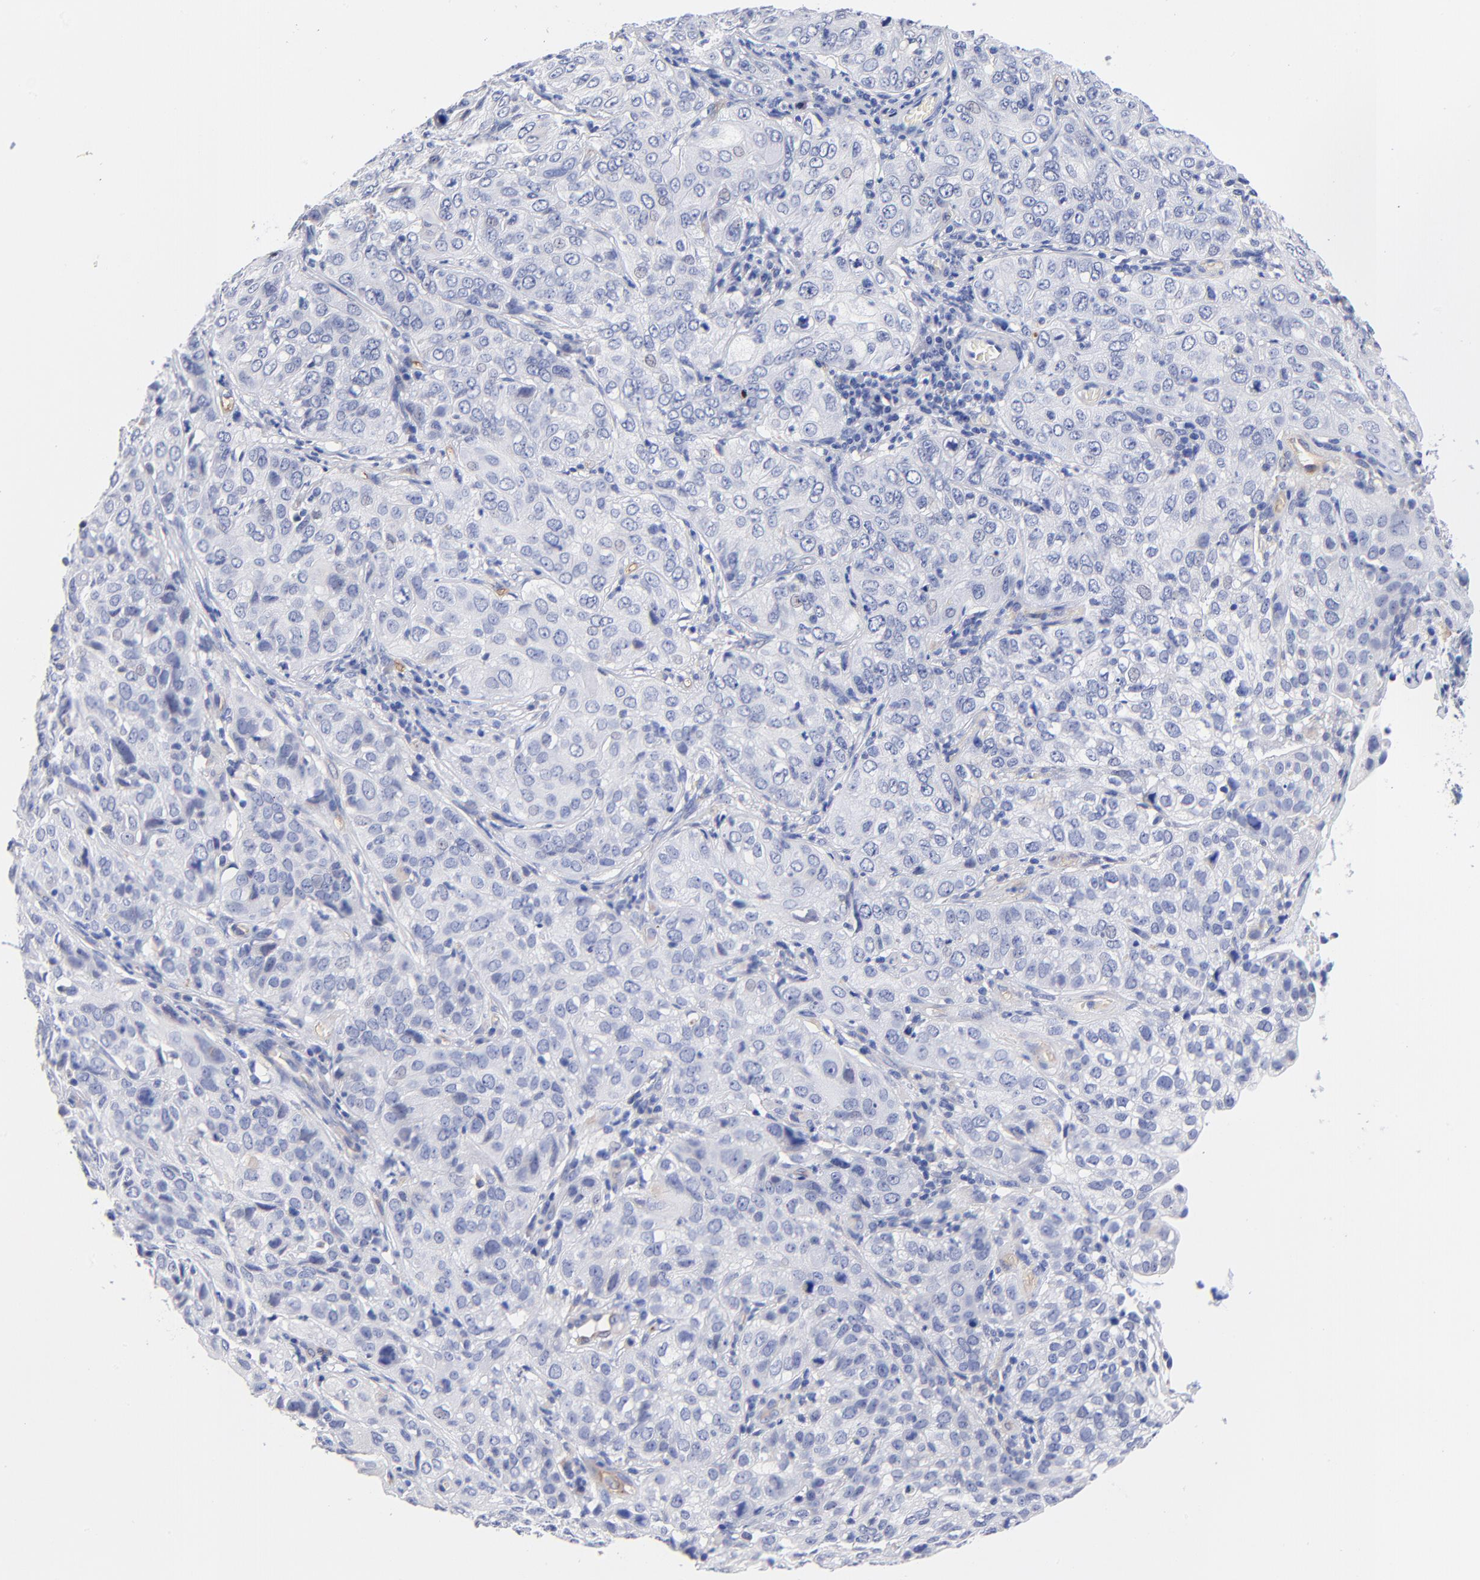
{"staining": {"intensity": "negative", "quantity": "none", "location": "none"}, "tissue": "cervical cancer", "cell_type": "Tumor cells", "image_type": "cancer", "snomed": [{"axis": "morphology", "description": "Squamous cell carcinoma, NOS"}, {"axis": "topography", "description": "Cervix"}], "caption": "Tumor cells are negative for brown protein staining in cervical cancer.", "gene": "SLC44A2", "patient": {"sex": "female", "age": 38}}